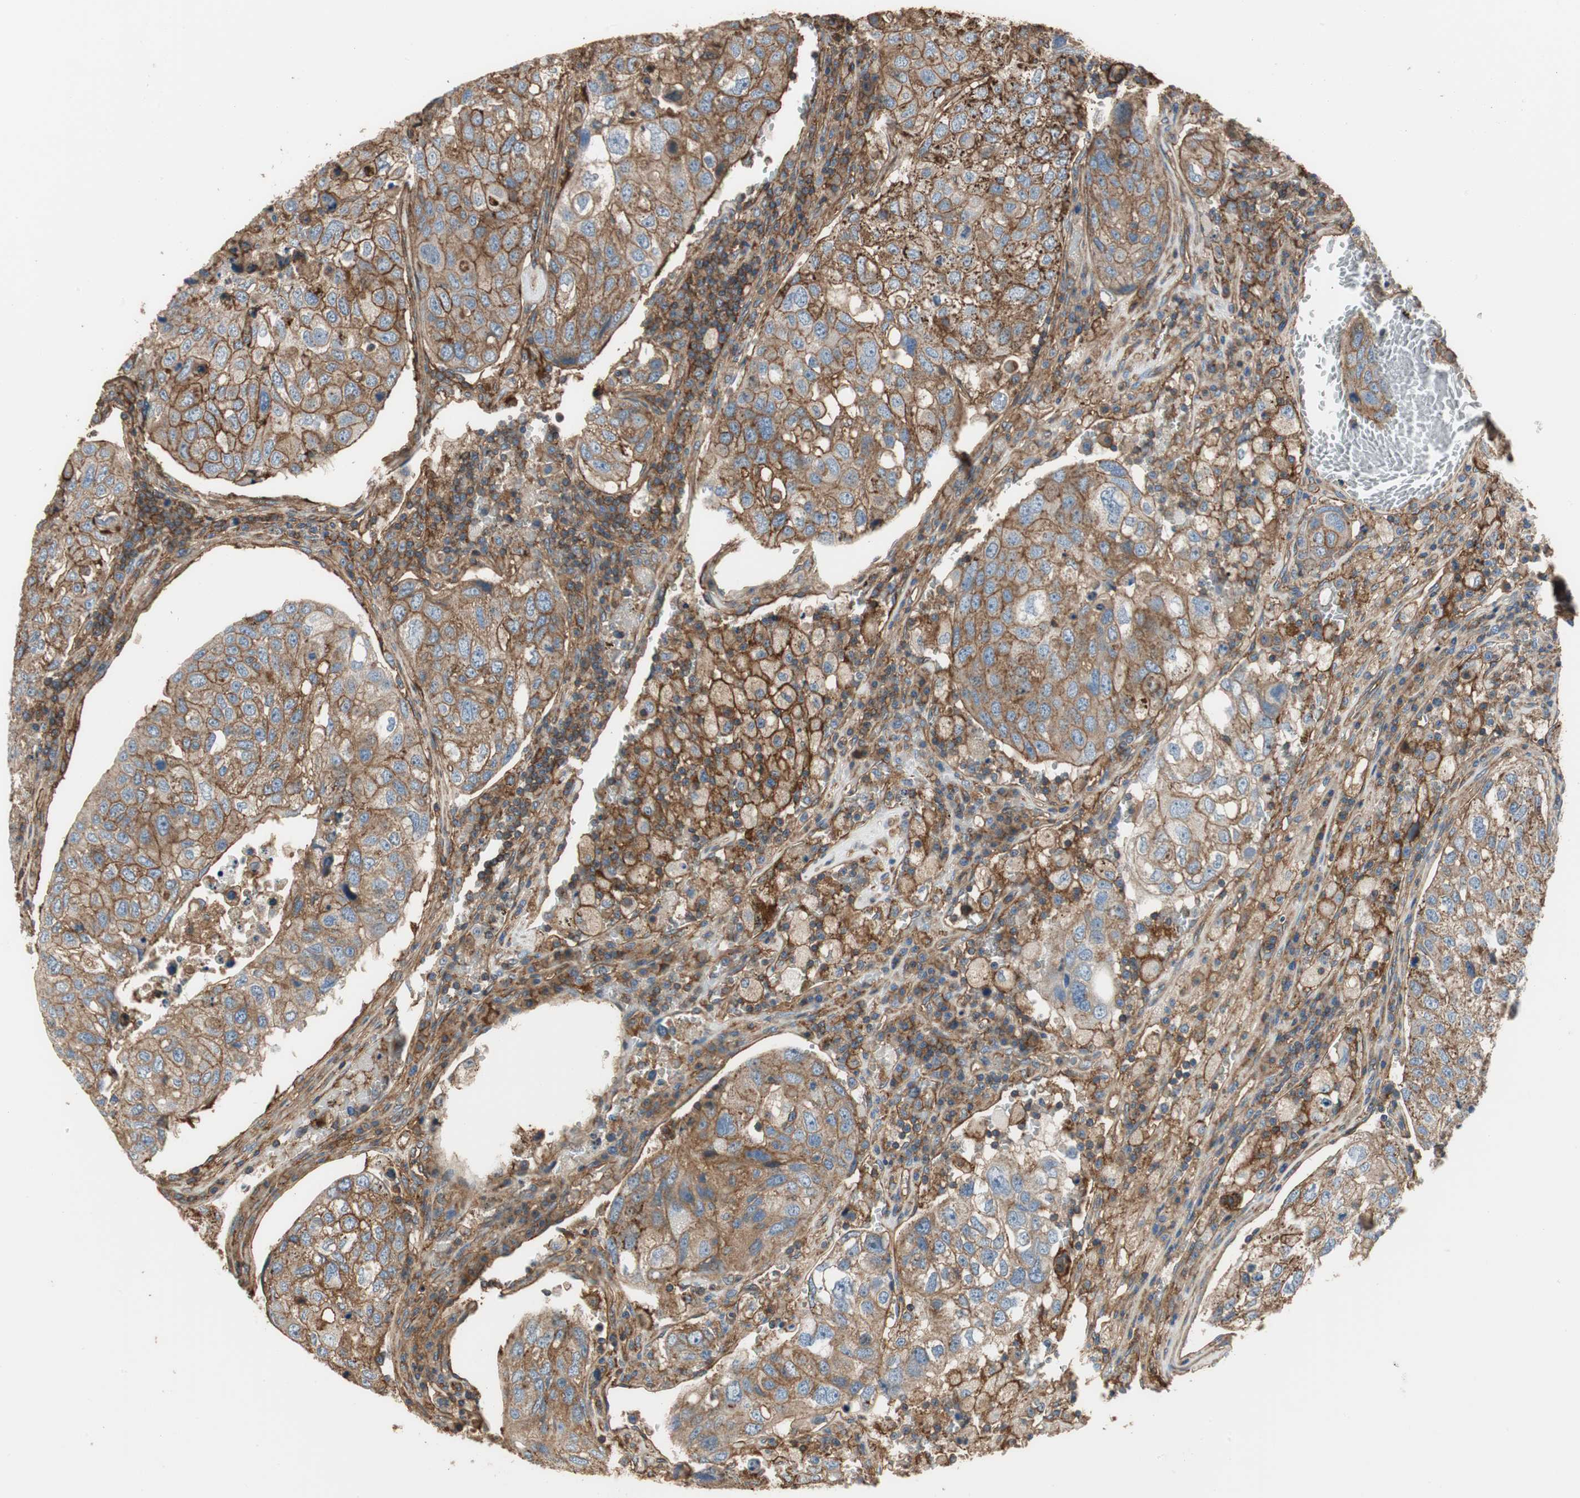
{"staining": {"intensity": "moderate", "quantity": ">75%", "location": "cytoplasmic/membranous"}, "tissue": "urothelial cancer", "cell_type": "Tumor cells", "image_type": "cancer", "snomed": [{"axis": "morphology", "description": "Urothelial carcinoma, High grade"}, {"axis": "topography", "description": "Lymph node"}, {"axis": "topography", "description": "Urinary bladder"}], "caption": "The image displays immunohistochemical staining of high-grade urothelial carcinoma. There is moderate cytoplasmic/membranous positivity is identified in about >75% of tumor cells. The staining was performed using DAB, with brown indicating positive protein expression. Nuclei are stained blue with hematoxylin.", "gene": "IL1RL1", "patient": {"sex": "male", "age": 51}}